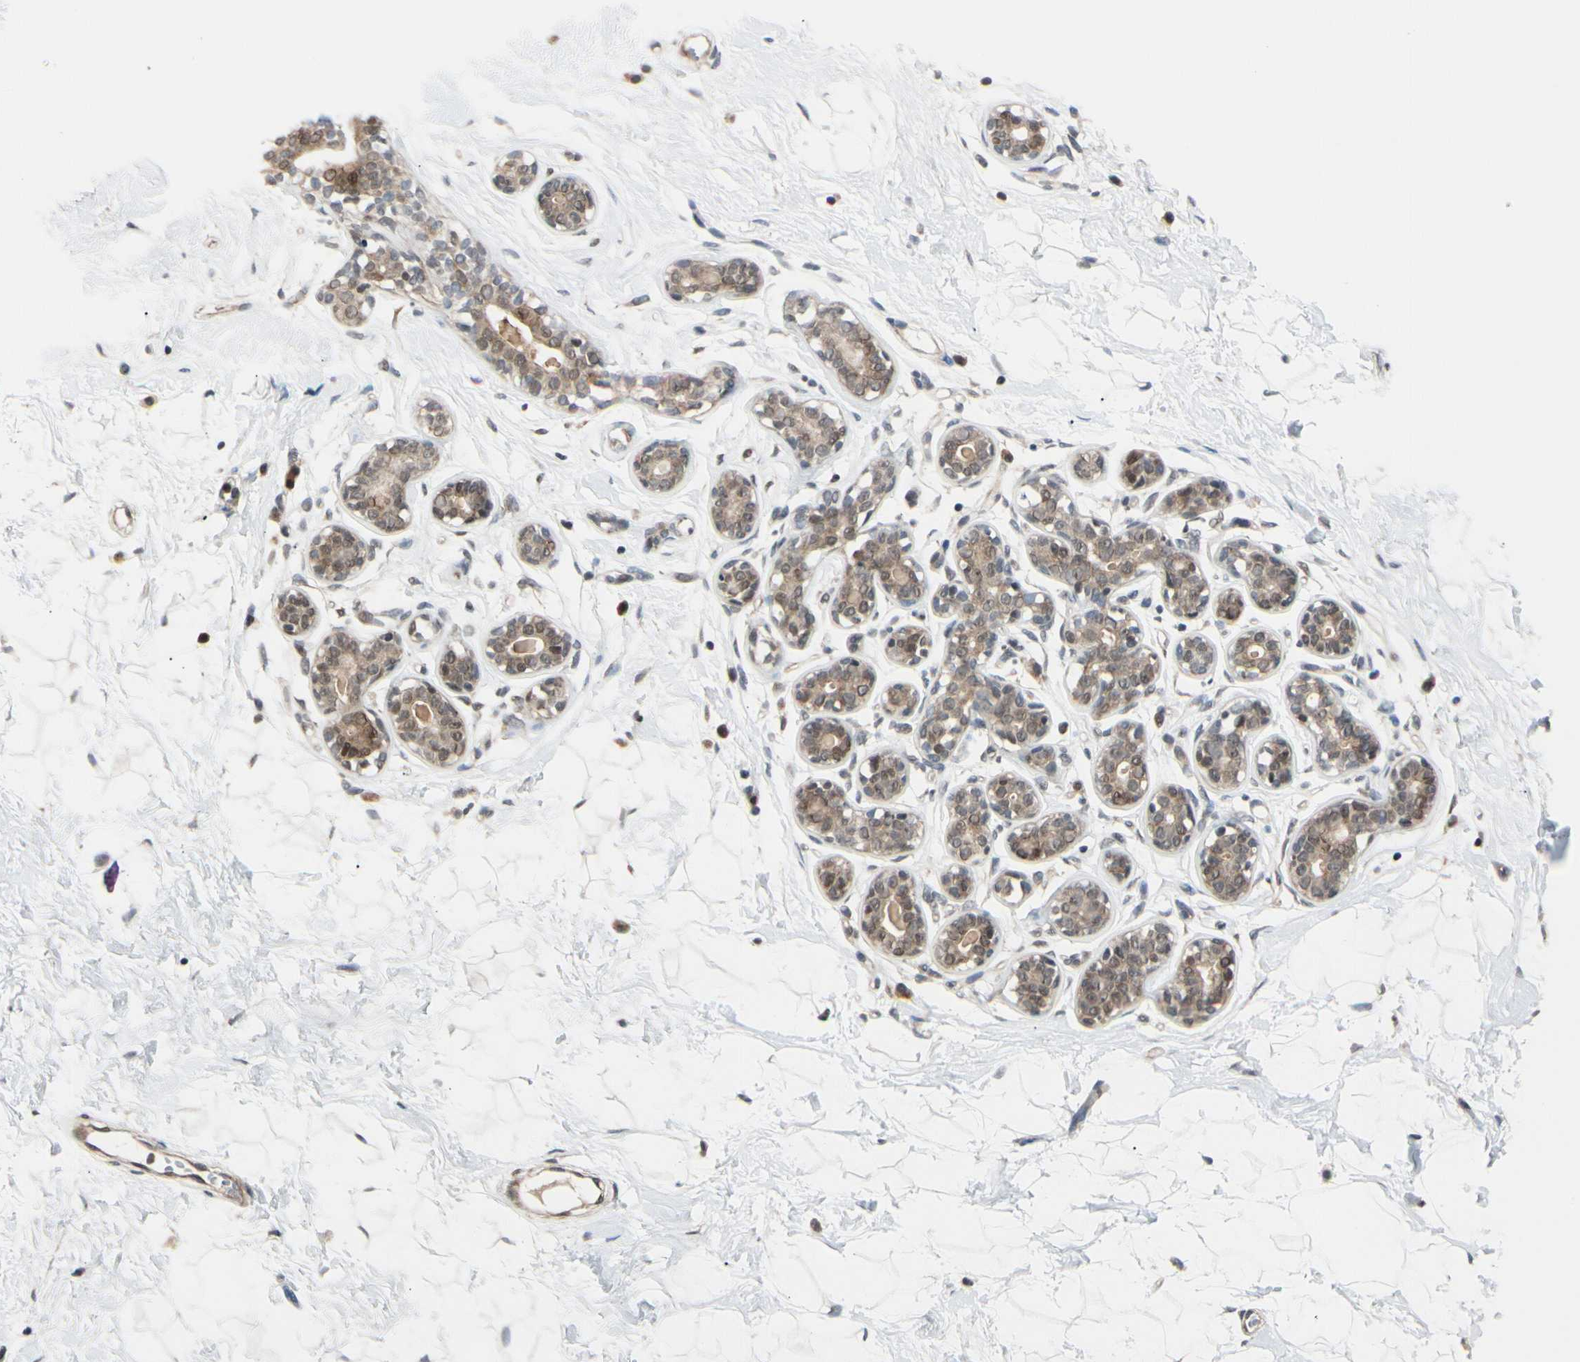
{"staining": {"intensity": "weak", "quantity": ">75%", "location": "cytoplasmic/membranous,nuclear"}, "tissue": "breast", "cell_type": "Adipocytes", "image_type": "normal", "snomed": [{"axis": "morphology", "description": "Normal tissue, NOS"}, {"axis": "topography", "description": "Breast"}], "caption": "A high-resolution histopathology image shows IHC staining of unremarkable breast, which displays weak cytoplasmic/membranous,nuclear positivity in approximately >75% of adipocytes.", "gene": "BRMS1", "patient": {"sex": "female", "age": 23}}